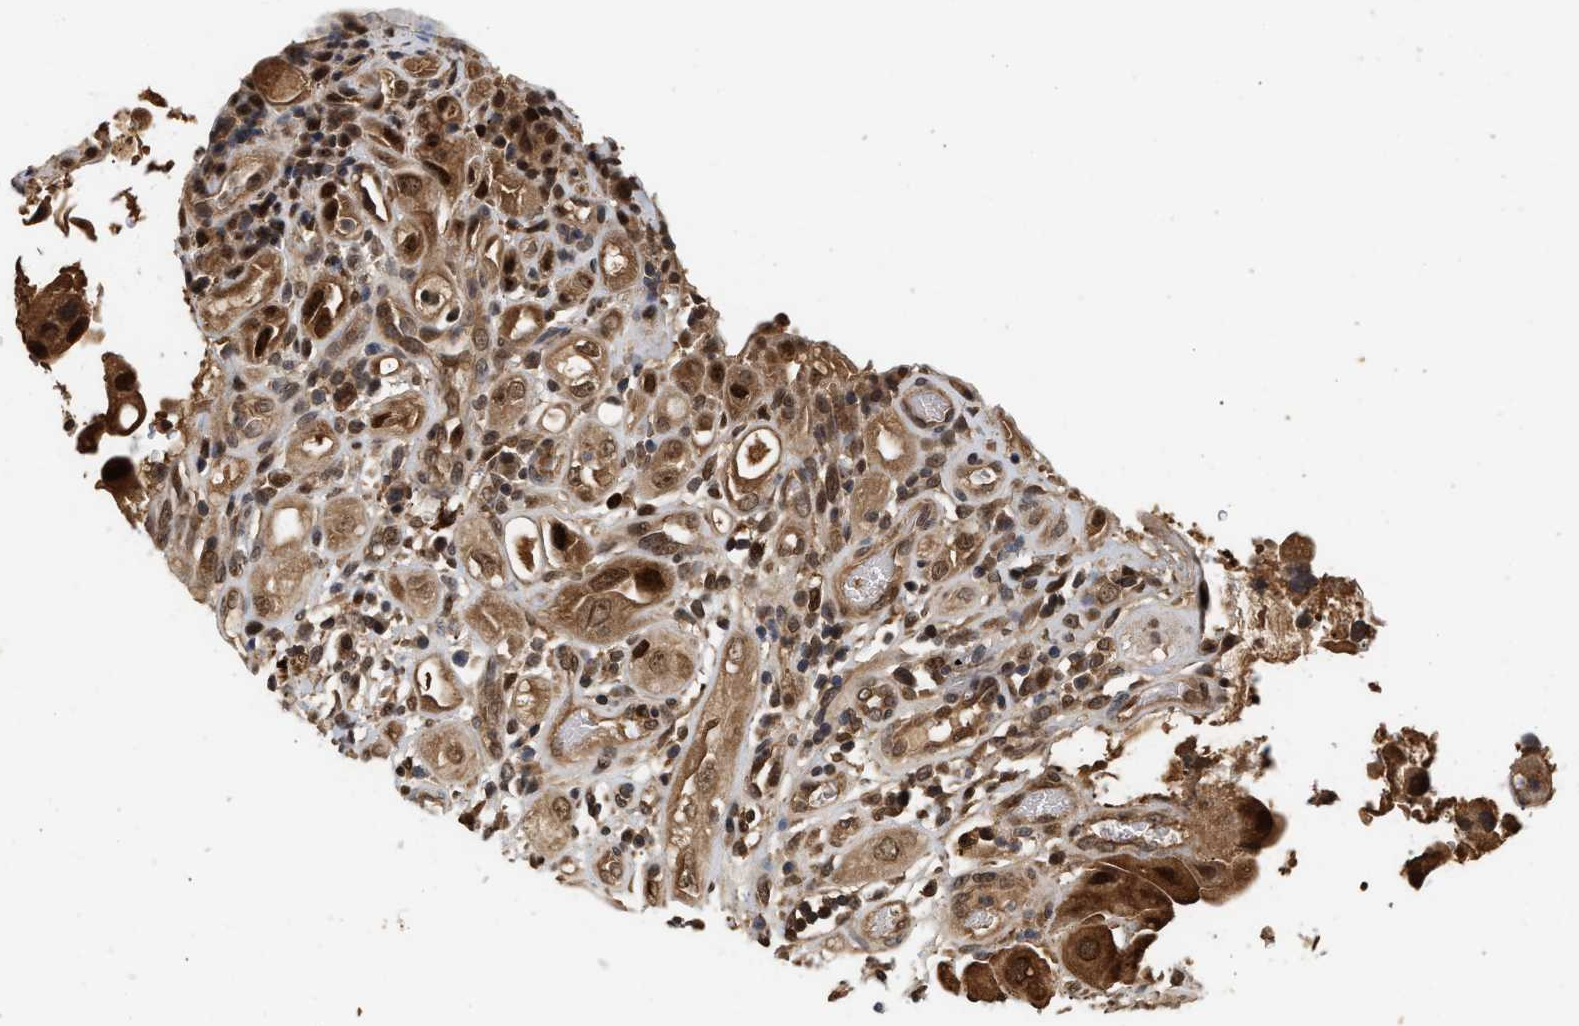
{"staining": {"intensity": "moderate", "quantity": ">75%", "location": "cytoplasmic/membranous,nuclear"}, "tissue": "urothelial cancer", "cell_type": "Tumor cells", "image_type": "cancer", "snomed": [{"axis": "morphology", "description": "Urothelial carcinoma, High grade"}, {"axis": "topography", "description": "Urinary bladder"}], "caption": "Moderate cytoplasmic/membranous and nuclear positivity for a protein is seen in approximately >75% of tumor cells of urothelial carcinoma (high-grade) using IHC.", "gene": "ABHD5", "patient": {"sex": "female", "age": 64}}